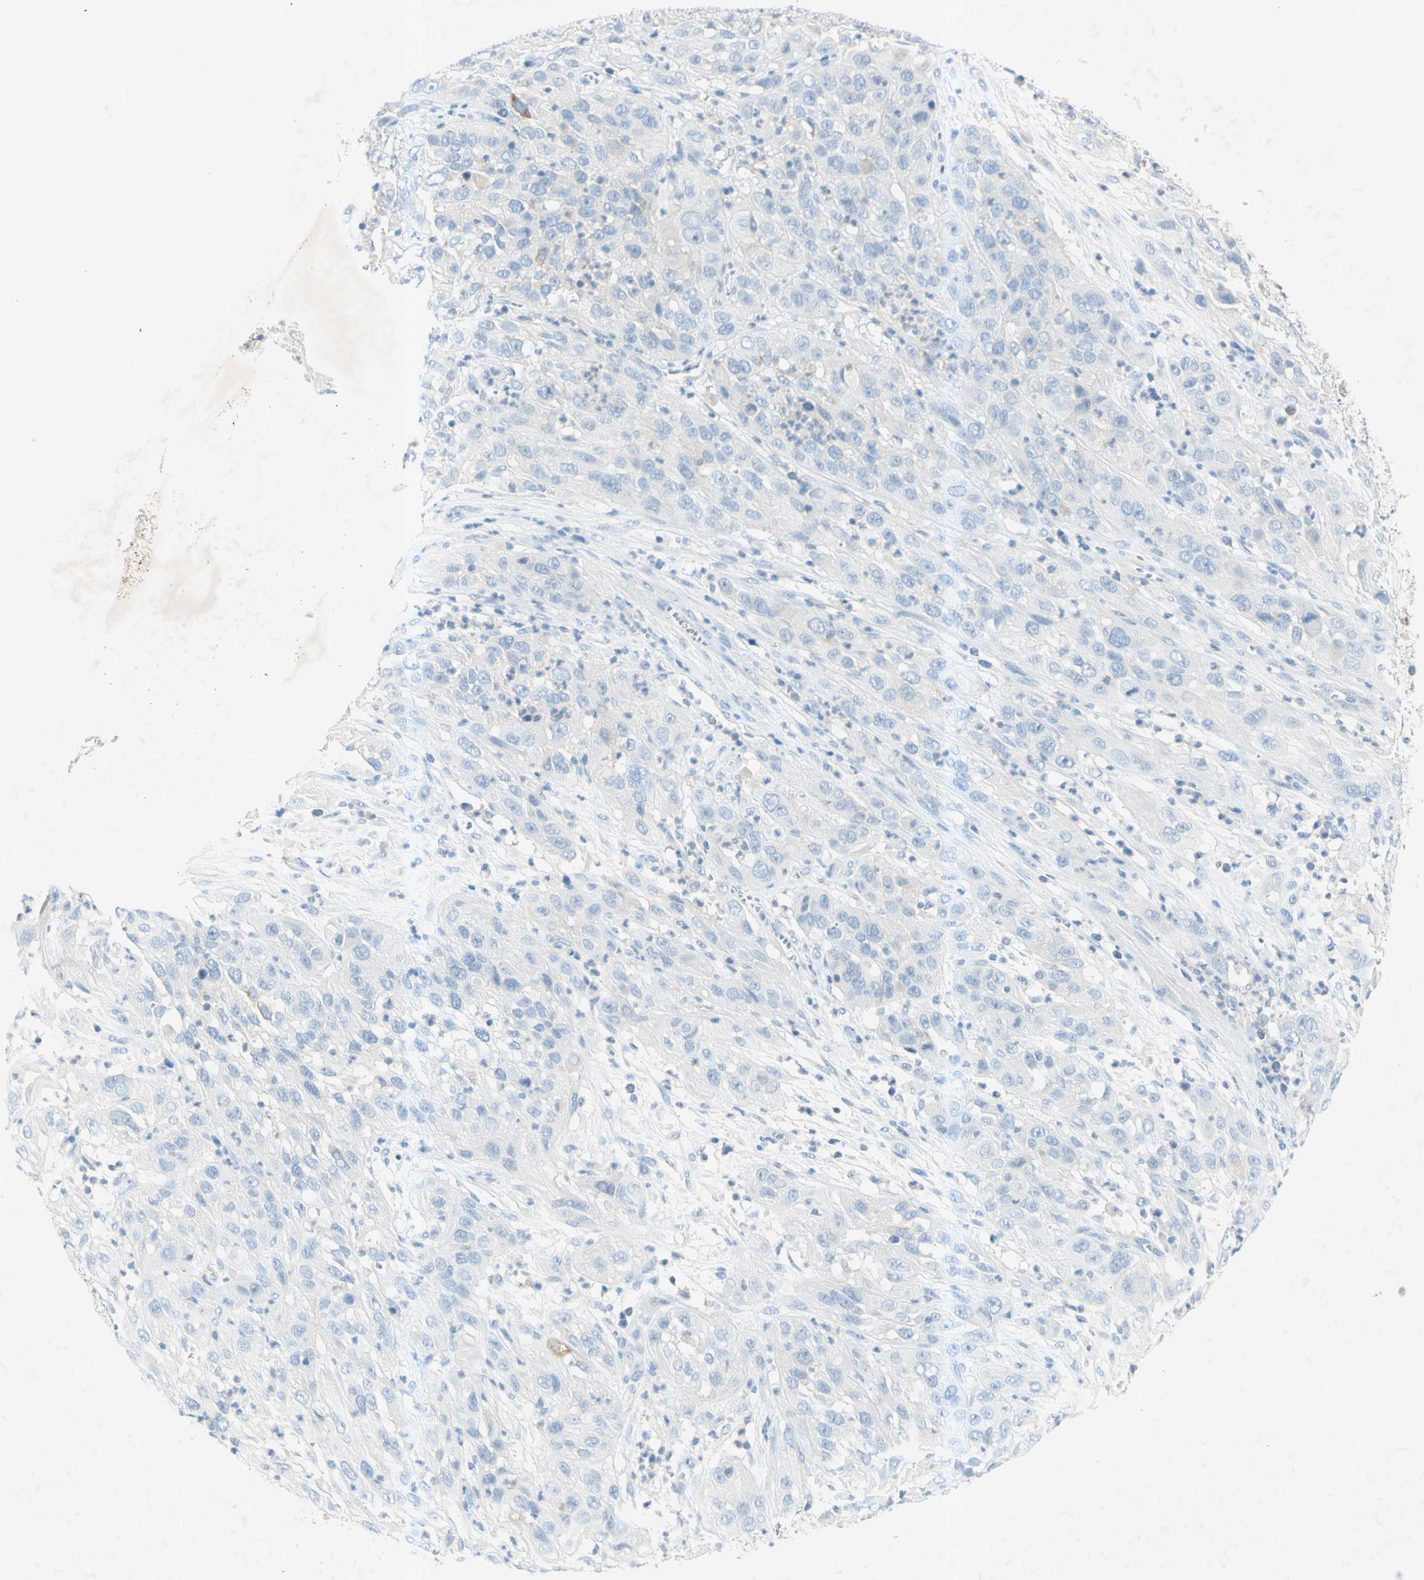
{"staining": {"intensity": "negative", "quantity": "none", "location": "none"}, "tissue": "cervical cancer", "cell_type": "Tumor cells", "image_type": "cancer", "snomed": [{"axis": "morphology", "description": "Squamous cell carcinoma, NOS"}, {"axis": "topography", "description": "Cervix"}], "caption": "A high-resolution micrograph shows IHC staining of cervical cancer, which displays no significant expression in tumor cells. (DAB (3,3'-diaminobenzidine) immunohistochemistry (IHC) visualized using brightfield microscopy, high magnification).", "gene": "GDF15", "patient": {"sex": "female", "age": 32}}